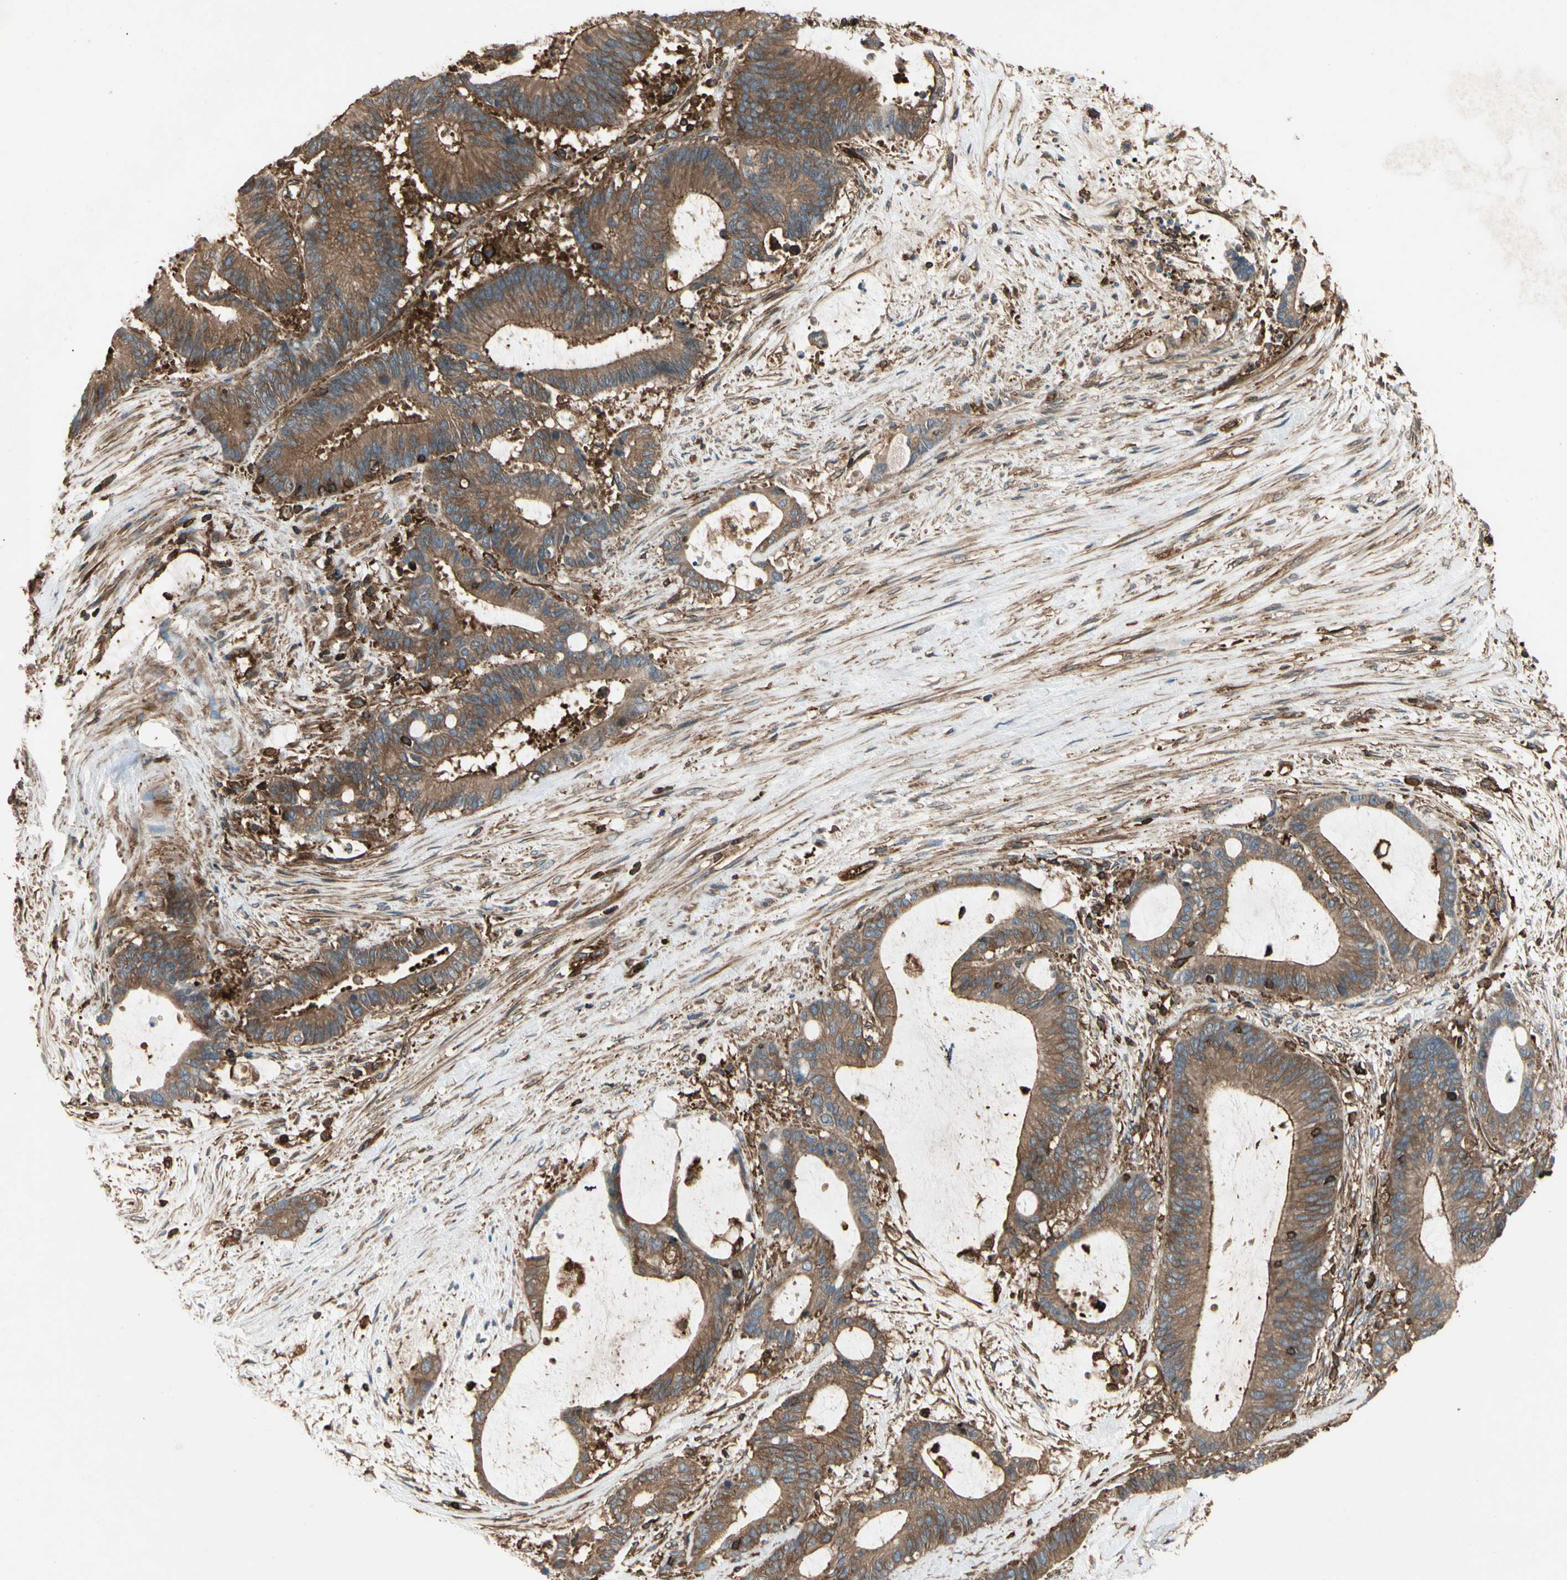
{"staining": {"intensity": "moderate", "quantity": ">75%", "location": "cytoplasmic/membranous"}, "tissue": "liver cancer", "cell_type": "Tumor cells", "image_type": "cancer", "snomed": [{"axis": "morphology", "description": "Cholangiocarcinoma"}, {"axis": "topography", "description": "Liver"}], "caption": "A histopathology image of human liver cholangiocarcinoma stained for a protein reveals moderate cytoplasmic/membranous brown staining in tumor cells.", "gene": "ARPC2", "patient": {"sex": "female", "age": 73}}